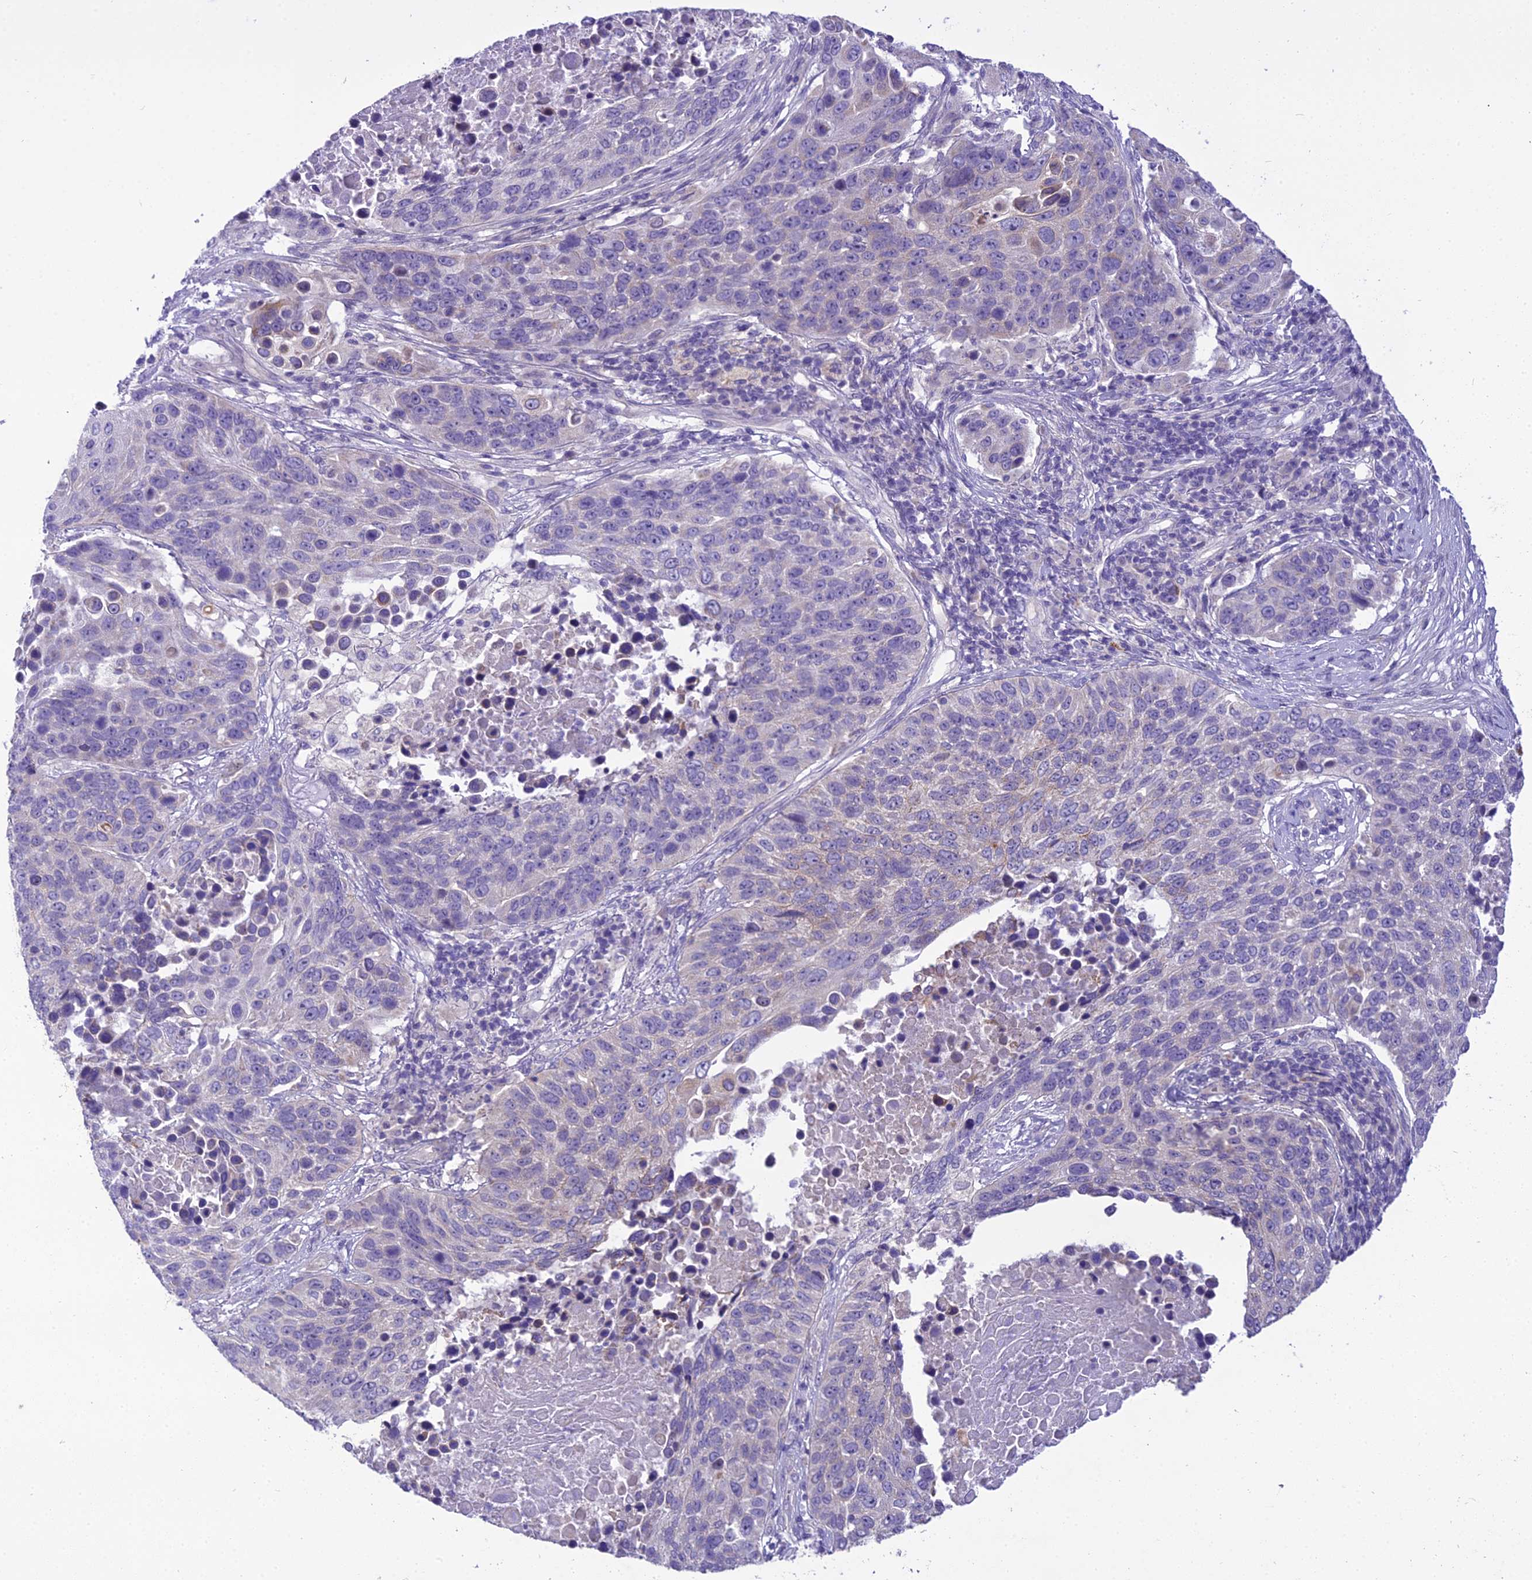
{"staining": {"intensity": "negative", "quantity": "none", "location": "none"}, "tissue": "lung cancer", "cell_type": "Tumor cells", "image_type": "cancer", "snomed": [{"axis": "morphology", "description": "Normal tissue, NOS"}, {"axis": "morphology", "description": "Squamous cell carcinoma, NOS"}, {"axis": "topography", "description": "Lymph node"}, {"axis": "topography", "description": "Lung"}], "caption": "Immunohistochemistry (IHC) photomicrograph of human lung cancer (squamous cell carcinoma) stained for a protein (brown), which demonstrates no expression in tumor cells. (Brightfield microscopy of DAB (3,3'-diaminobenzidine) immunohistochemistry (IHC) at high magnification).", "gene": "SCRT1", "patient": {"sex": "male", "age": 66}}